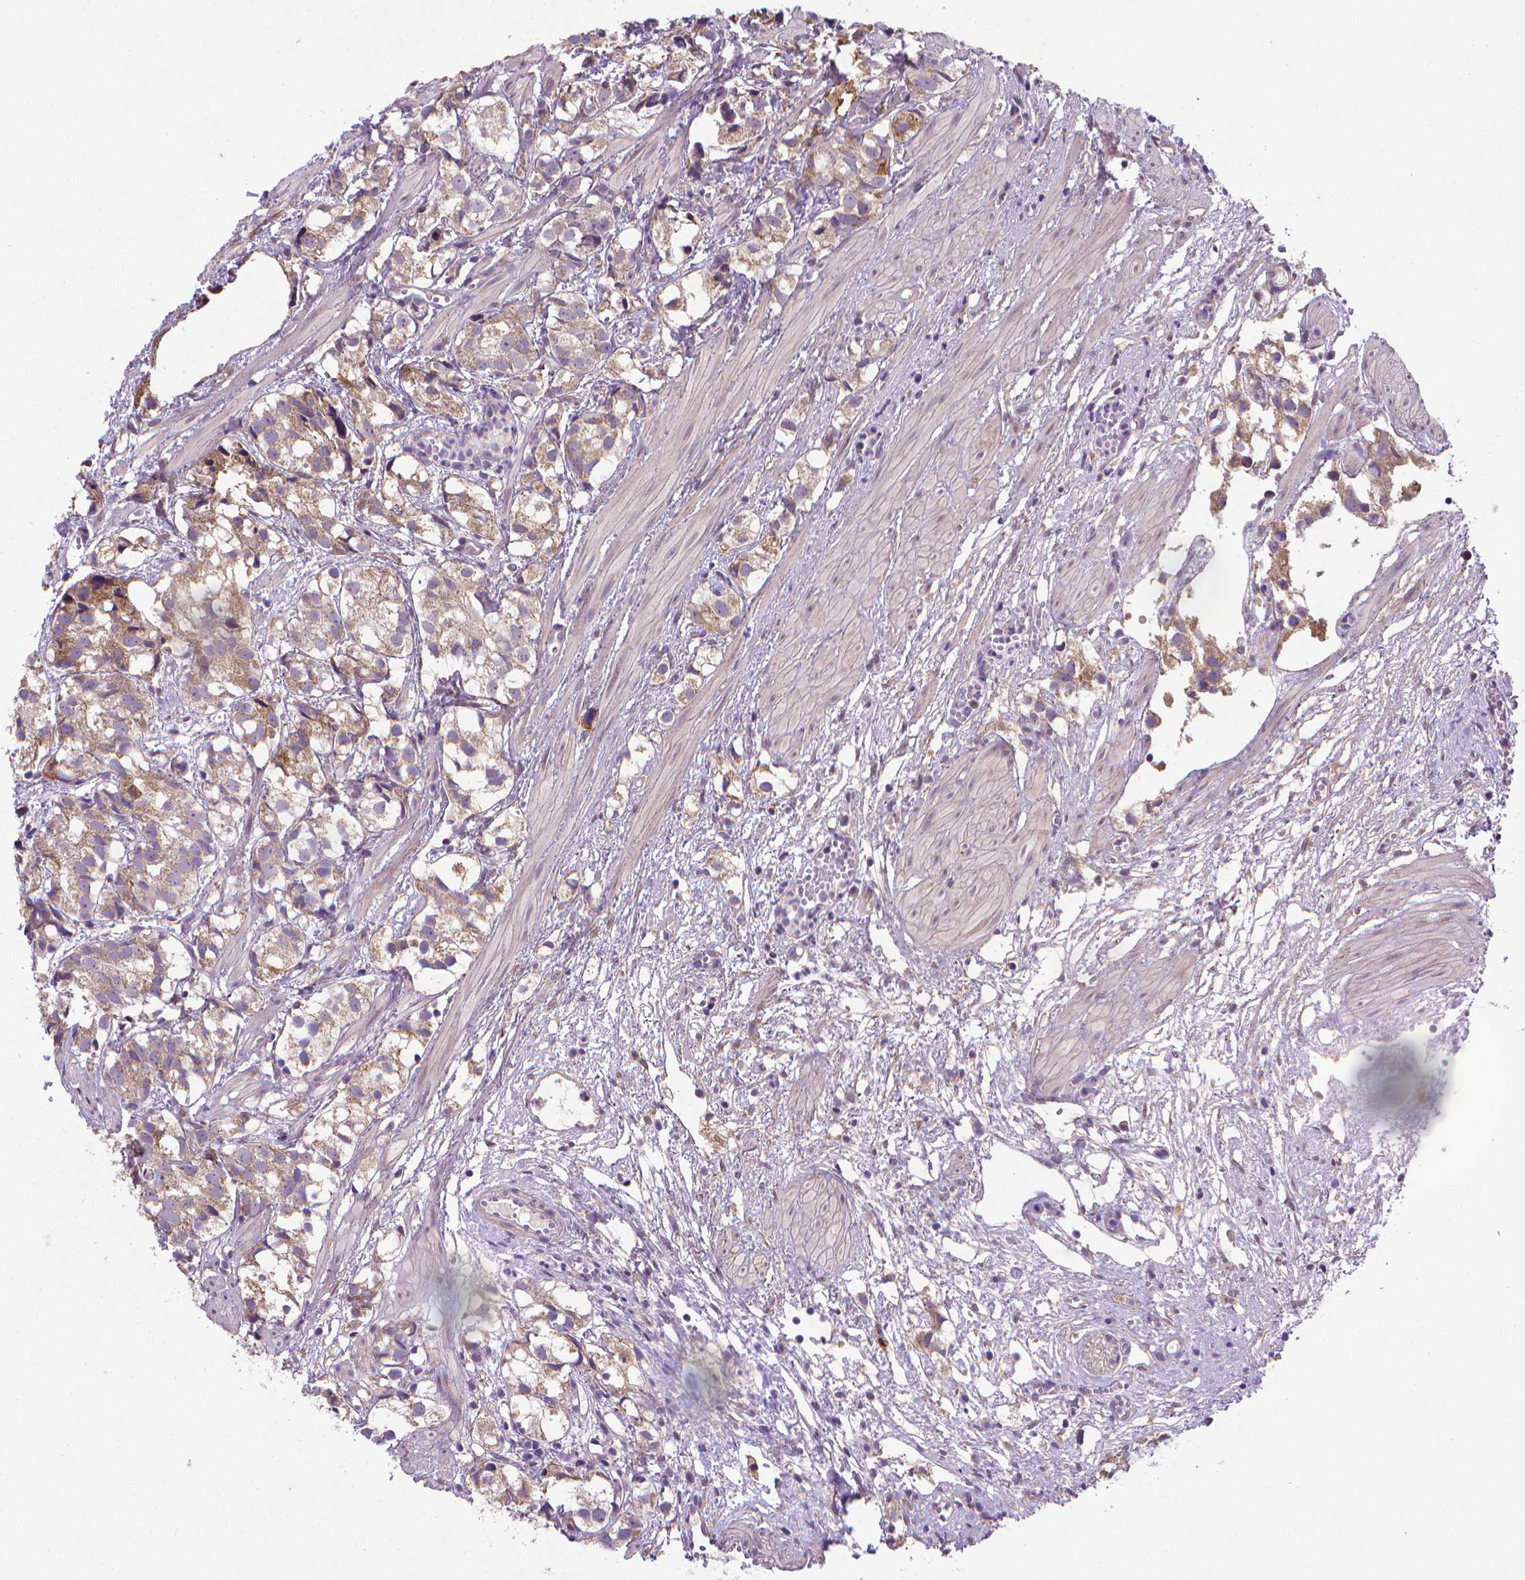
{"staining": {"intensity": "moderate", "quantity": "25%-75%", "location": "cytoplasmic/membranous"}, "tissue": "prostate cancer", "cell_type": "Tumor cells", "image_type": "cancer", "snomed": [{"axis": "morphology", "description": "Adenocarcinoma, High grade"}, {"axis": "topography", "description": "Prostate"}], "caption": "An immunohistochemistry (IHC) histopathology image of tumor tissue is shown. Protein staining in brown labels moderate cytoplasmic/membranous positivity in adenocarcinoma (high-grade) (prostate) within tumor cells.", "gene": "GPR63", "patient": {"sex": "male", "age": 68}}